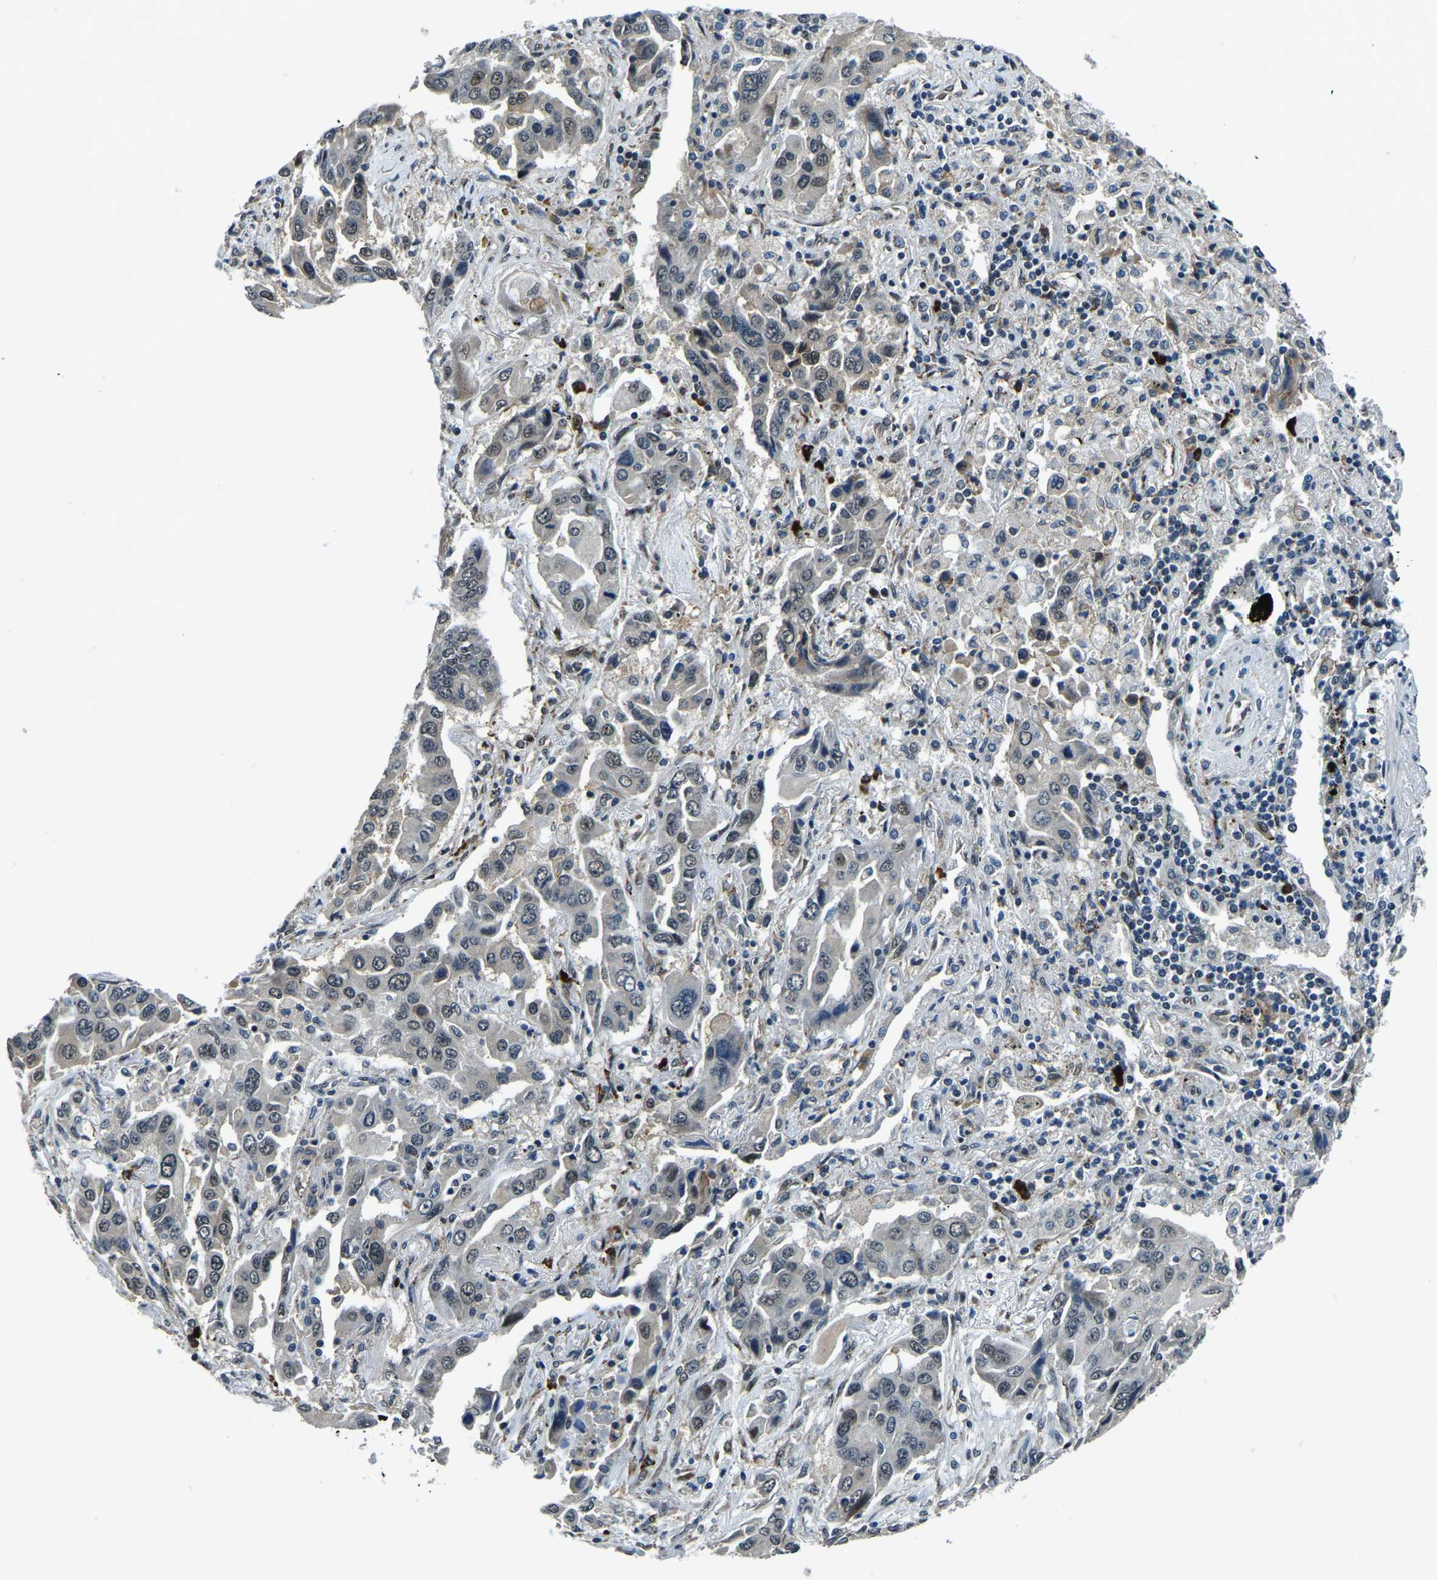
{"staining": {"intensity": "moderate", "quantity": "<25%", "location": "nuclear"}, "tissue": "lung cancer", "cell_type": "Tumor cells", "image_type": "cancer", "snomed": [{"axis": "morphology", "description": "Adenocarcinoma, NOS"}, {"axis": "topography", "description": "Lung"}], "caption": "Tumor cells exhibit low levels of moderate nuclear positivity in approximately <25% of cells in human lung adenocarcinoma.", "gene": "ING2", "patient": {"sex": "female", "age": 65}}